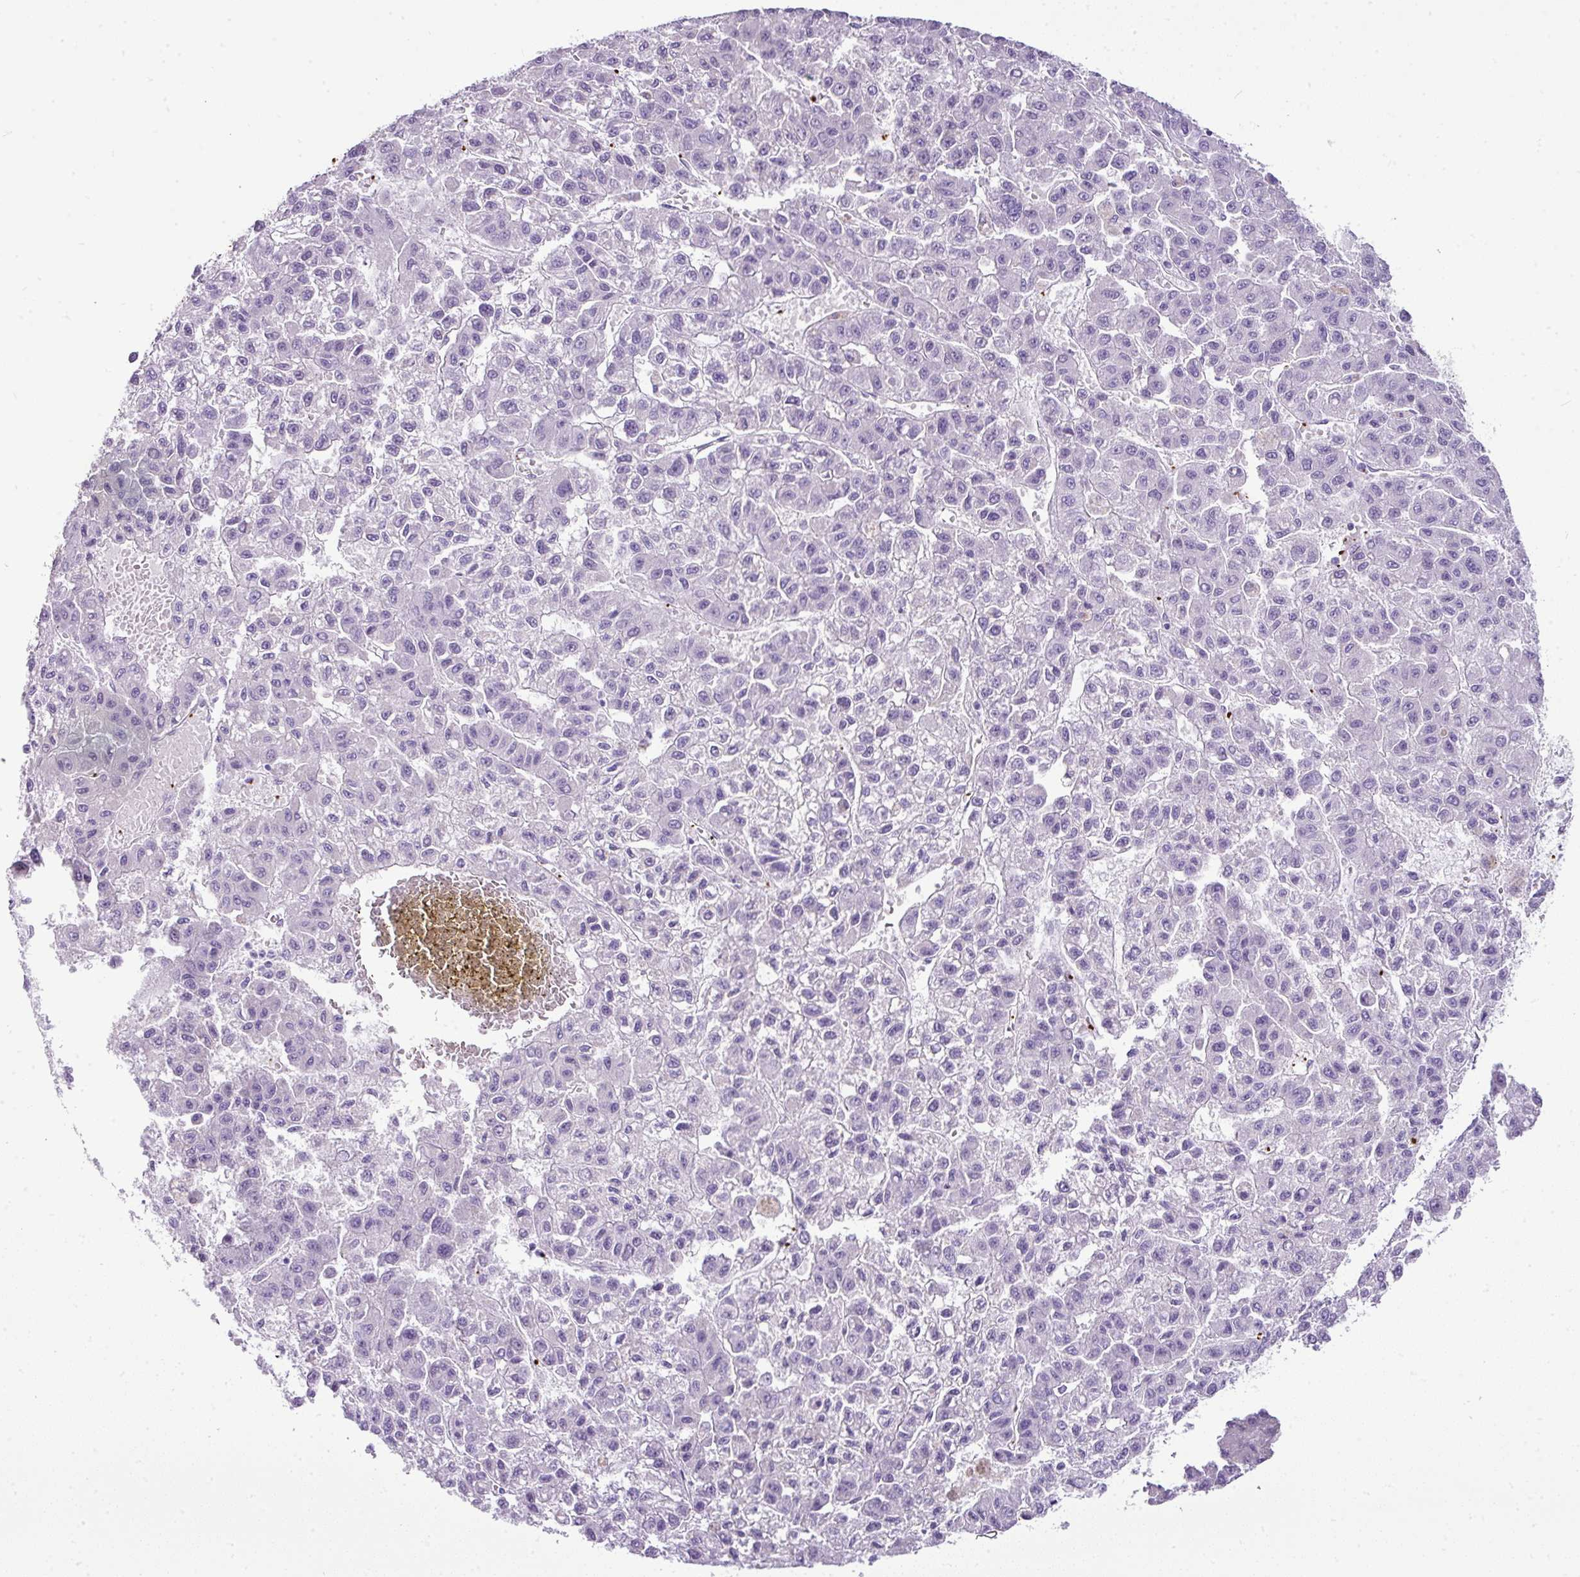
{"staining": {"intensity": "negative", "quantity": "none", "location": "none"}, "tissue": "liver cancer", "cell_type": "Tumor cells", "image_type": "cancer", "snomed": [{"axis": "morphology", "description": "Carcinoma, Hepatocellular, NOS"}, {"axis": "topography", "description": "Liver"}], "caption": "A micrograph of liver hepatocellular carcinoma stained for a protein reveals no brown staining in tumor cells.", "gene": "CMTM5", "patient": {"sex": "male", "age": 70}}